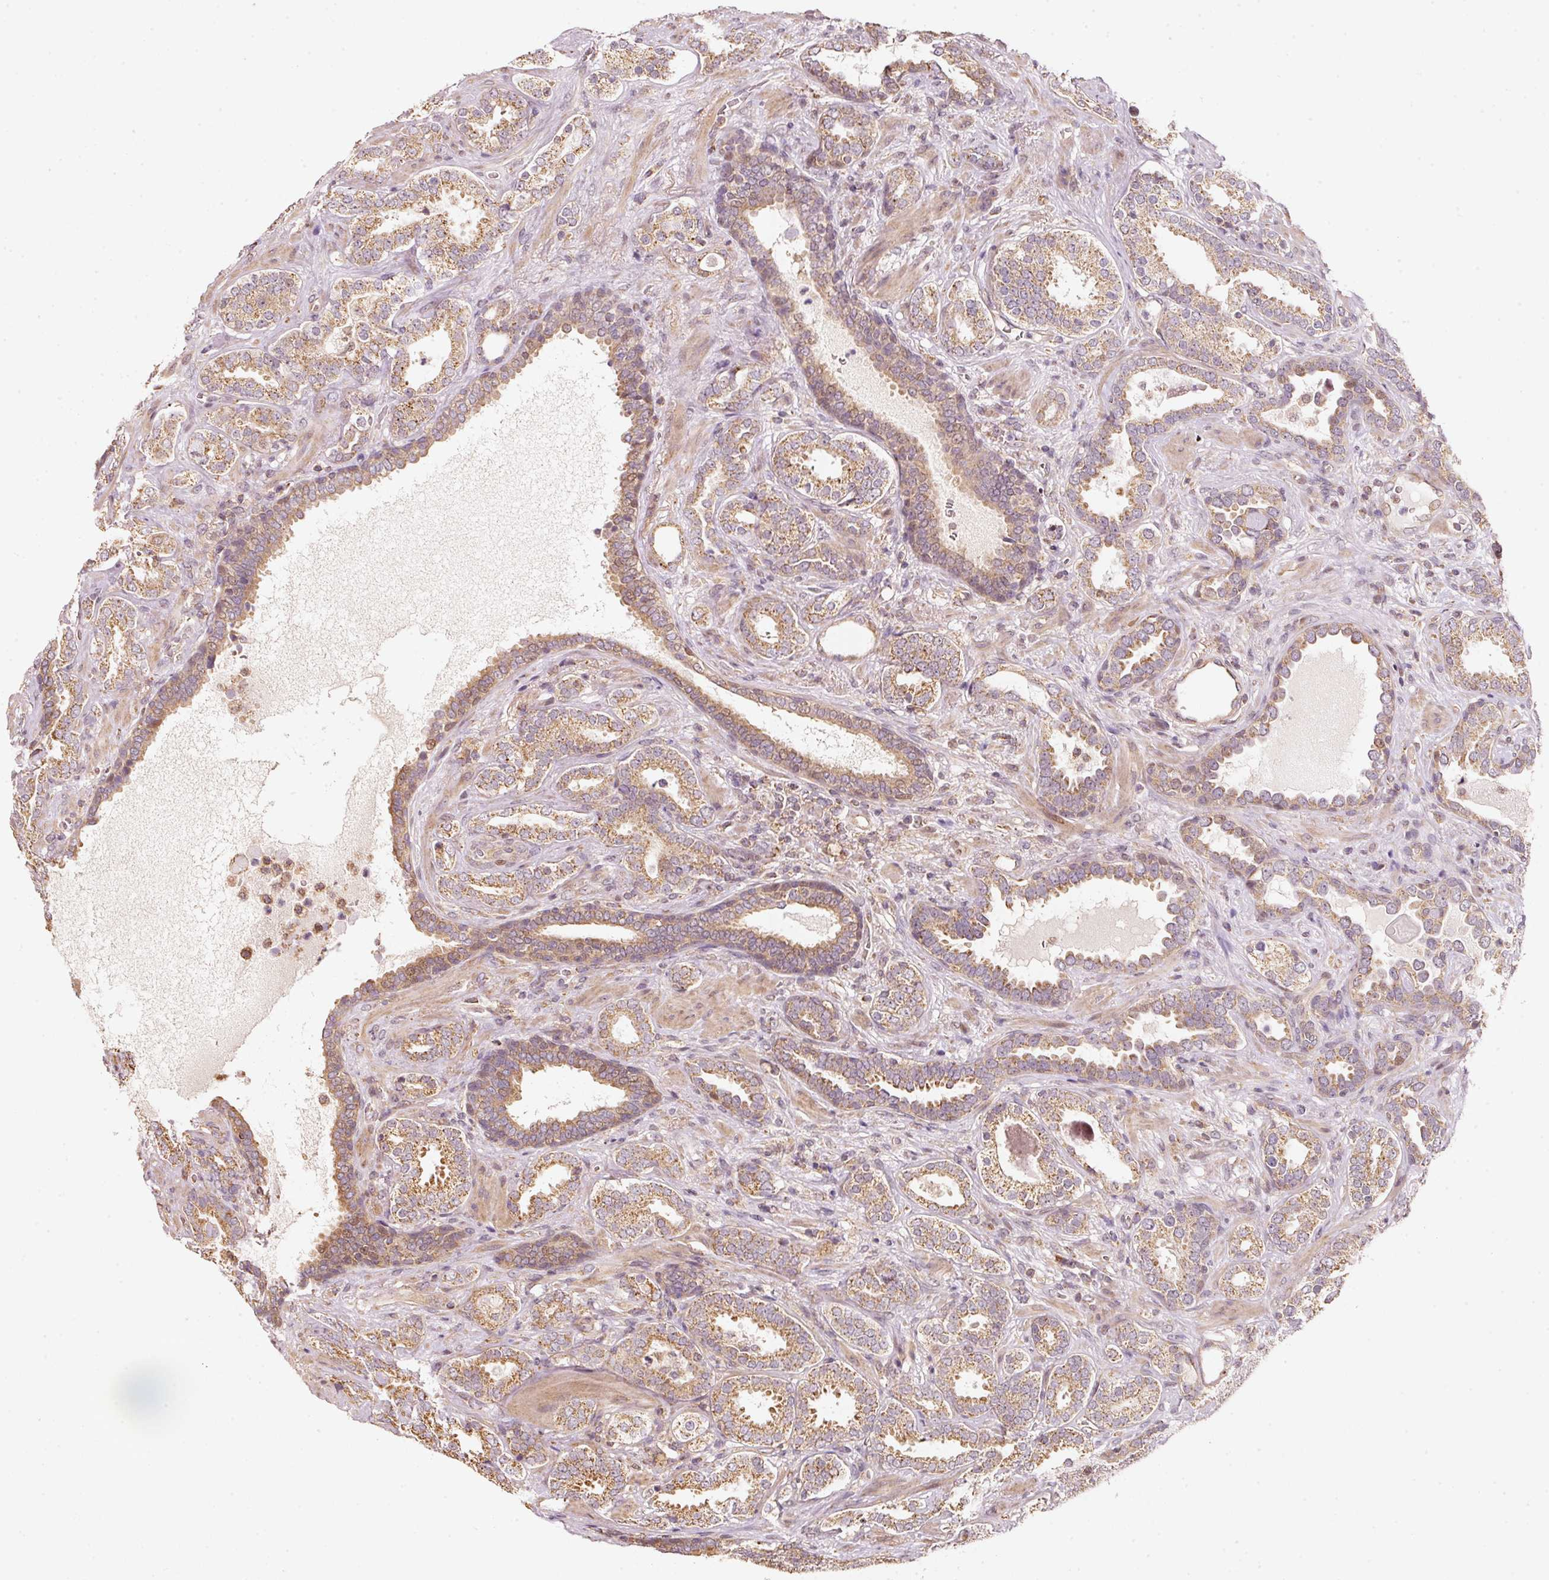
{"staining": {"intensity": "moderate", "quantity": "25%-75%", "location": "cytoplasmic/membranous"}, "tissue": "prostate cancer", "cell_type": "Tumor cells", "image_type": "cancer", "snomed": [{"axis": "morphology", "description": "Adenocarcinoma, High grade"}, {"axis": "topography", "description": "Prostate"}], "caption": "Immunohistochemical staining of high-grade adenocarcinoma (prostate) reveals medium levels of moderate cytoplasmic/membranous protein expression in approximately 25%-75% of tumor cells.", "gene": "RAB35", "patient": {"sex": "male", "age": 65}}